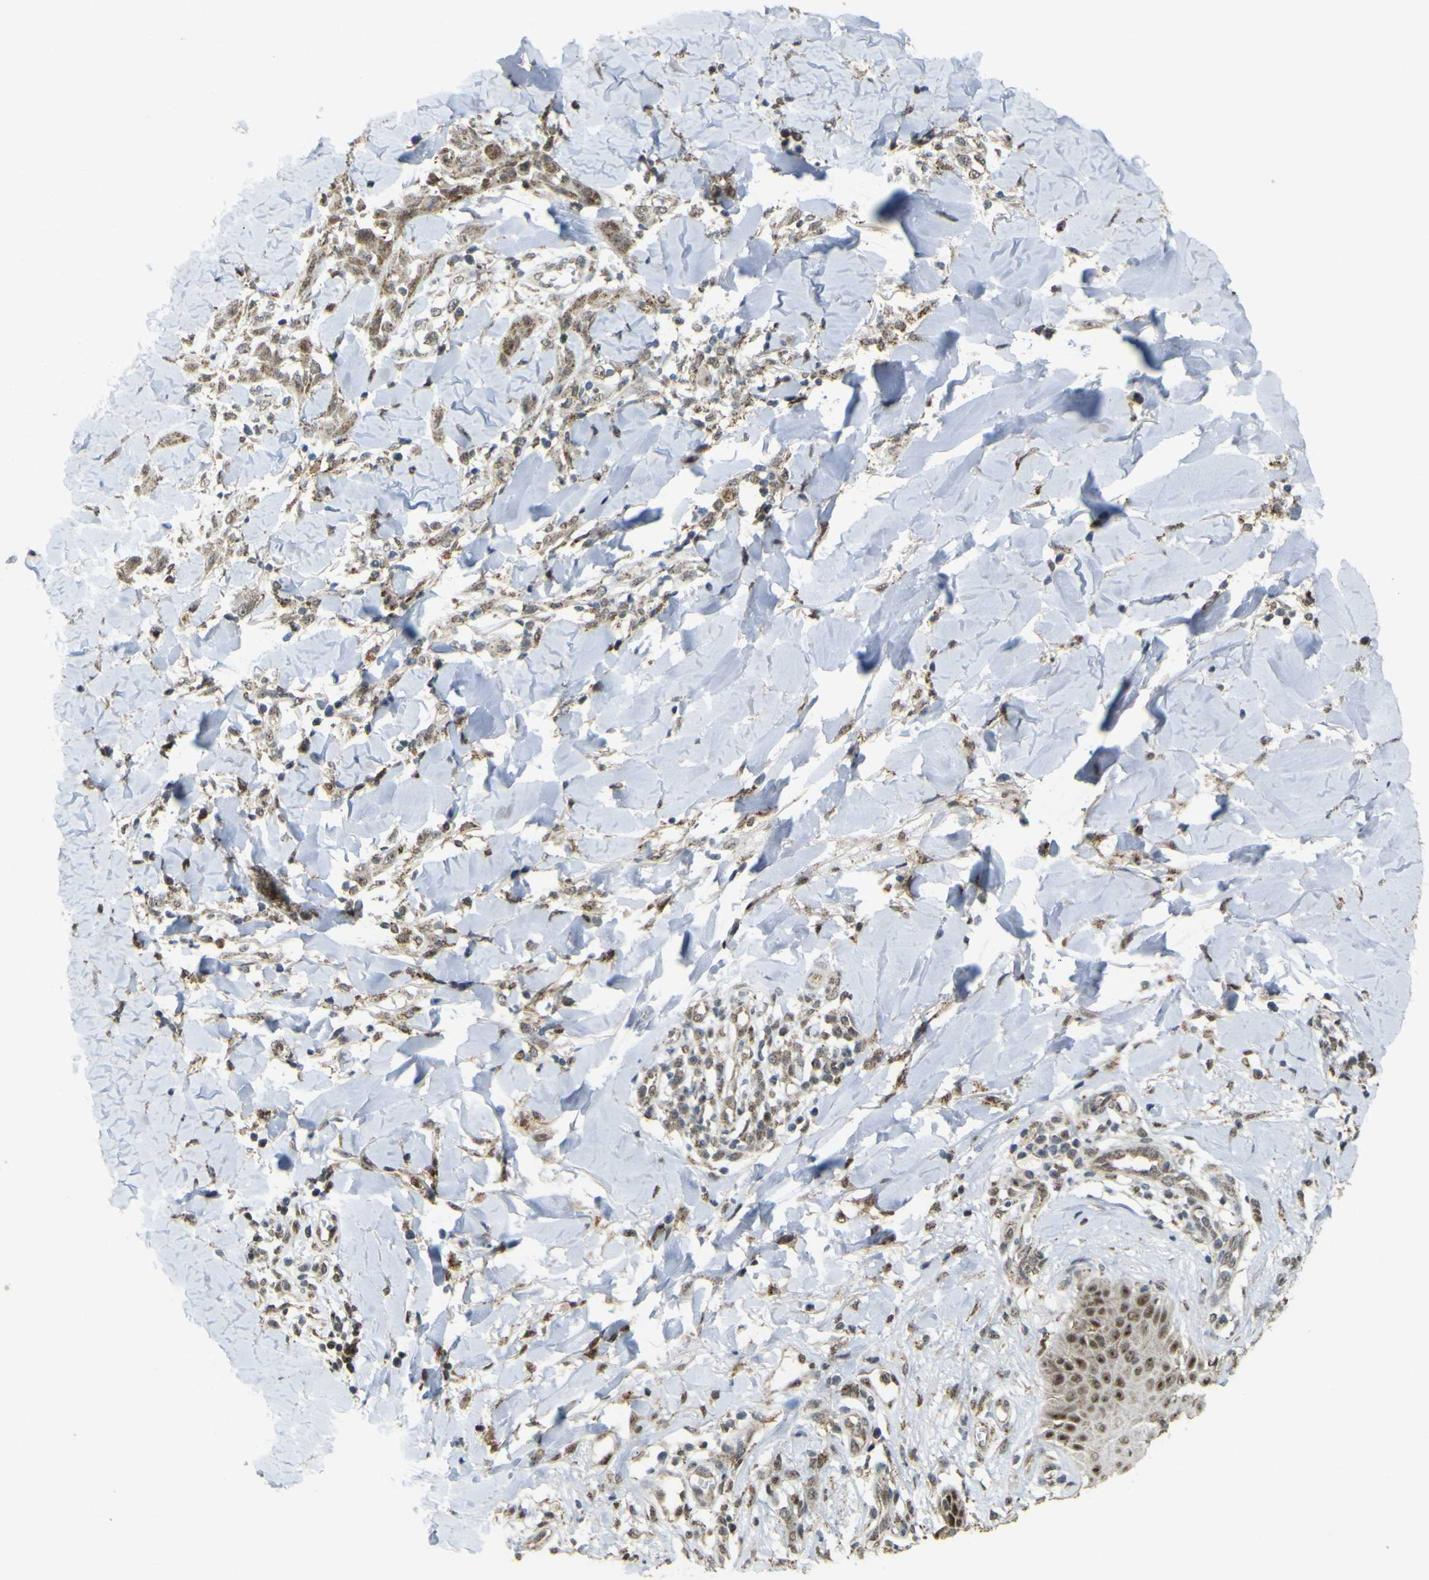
{"staining": {"intensity": "moderate", "quantity": ">75%", "location": "cytoplasmic/membranous,nuclear"}, "tissue": "skin cancer", "cell_type": "Tumor cells", "image_type": "cancer", "snomed": [{"axis": "morphology", "description": "Squamous cell carcinoma, NOS"}, {"axis": "topography", "description": "Skin"}], "caption": "An immunohistochemistry histopathology image of neoplastic tissue is shown. Protein staining in brown highlights moderate cytoplasmic/membranous and nuclear positivity in squamous cell carcinoma (skin) within tumor cells. The staining is performed using DAB brown chromogen to label protein expression. The nuclei are counter-stained blue using hematoxylin.", "gene": "ACBD5", "patient": {"sex": "male", "age": 24}}